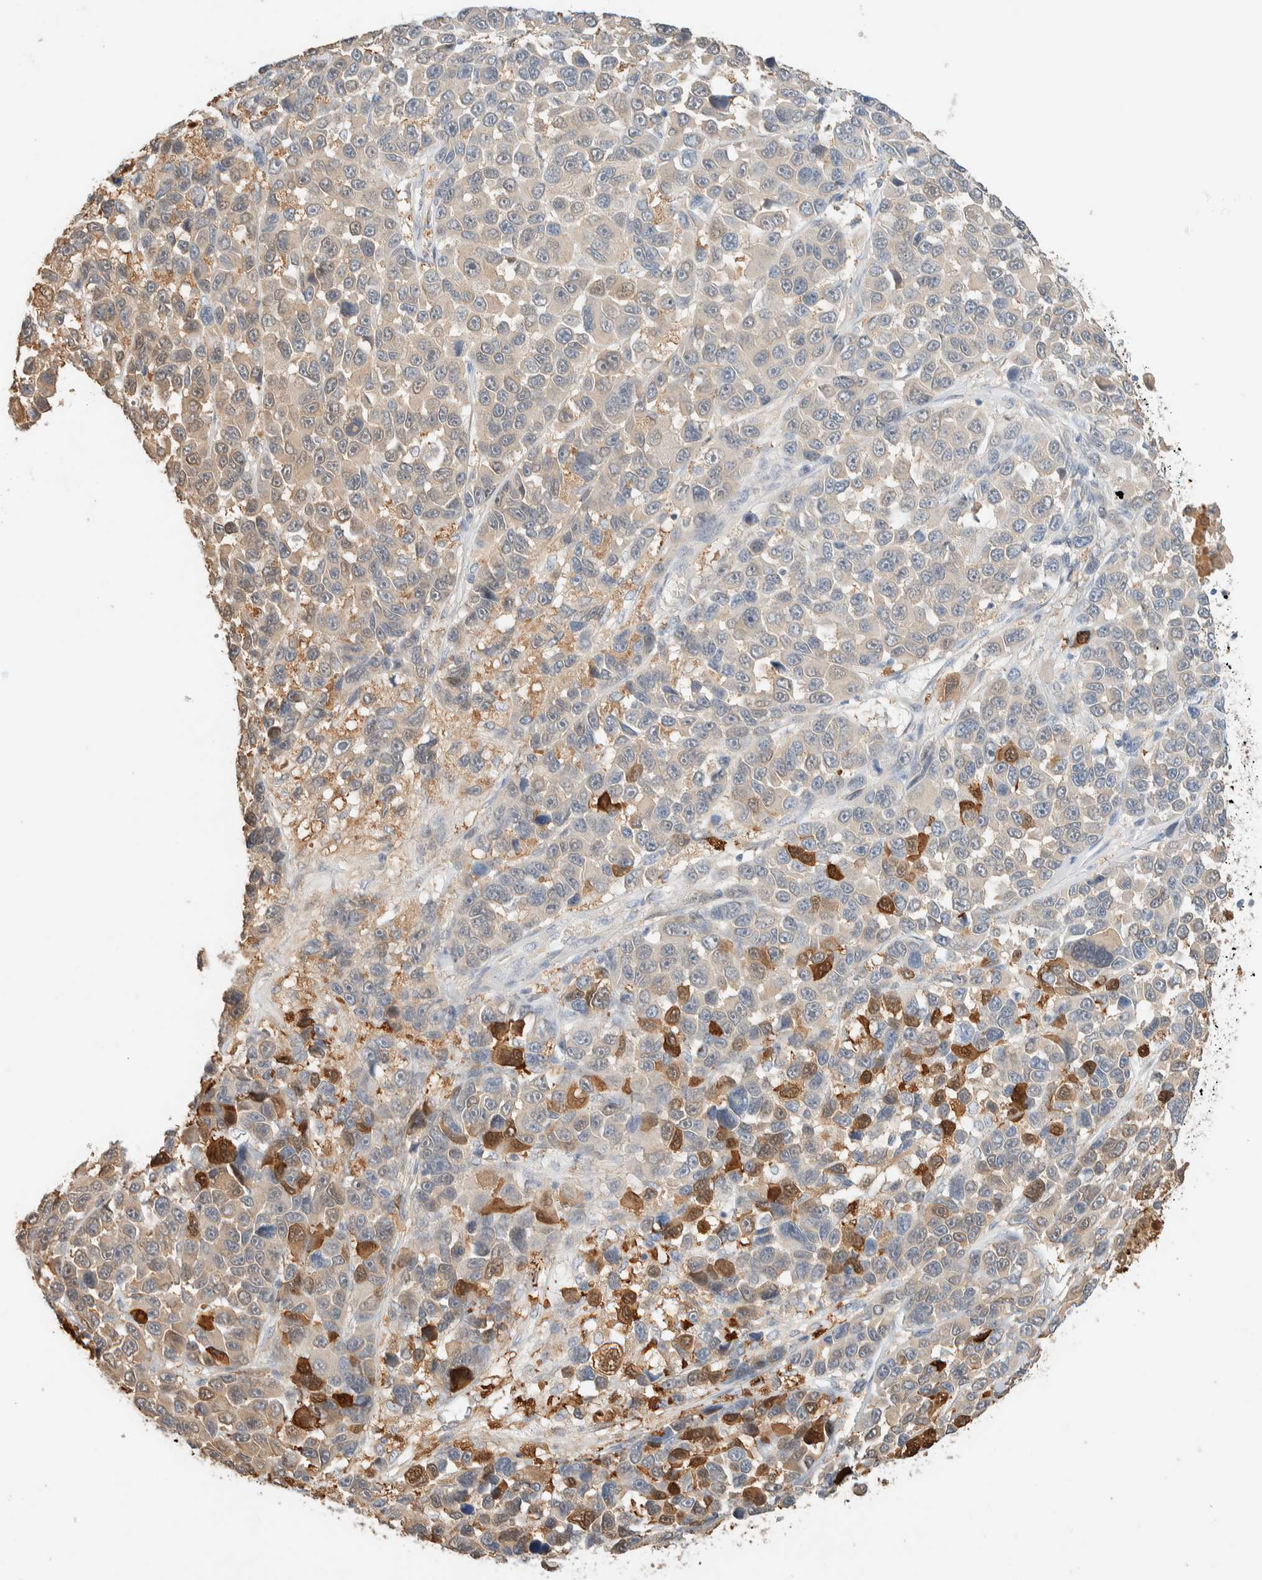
{"staining": {"intensity": "weak", "quantity": "<25%", "location": "cytoplasmic/membranous"}, "tissue": "melanoma", "cell_type": "Tumor cells", "image_type": "cancer", "snomed": [{"axis": "morphology", "description": "Malignant melanoma, NOS"}, {"axis": "topography", "description": "Skin"}], "caption": "Tumor cells show no significant protein positivity in malignant melanoma.", "gene": "SETD4", "patient": {"sex": "male", "age": 53}}